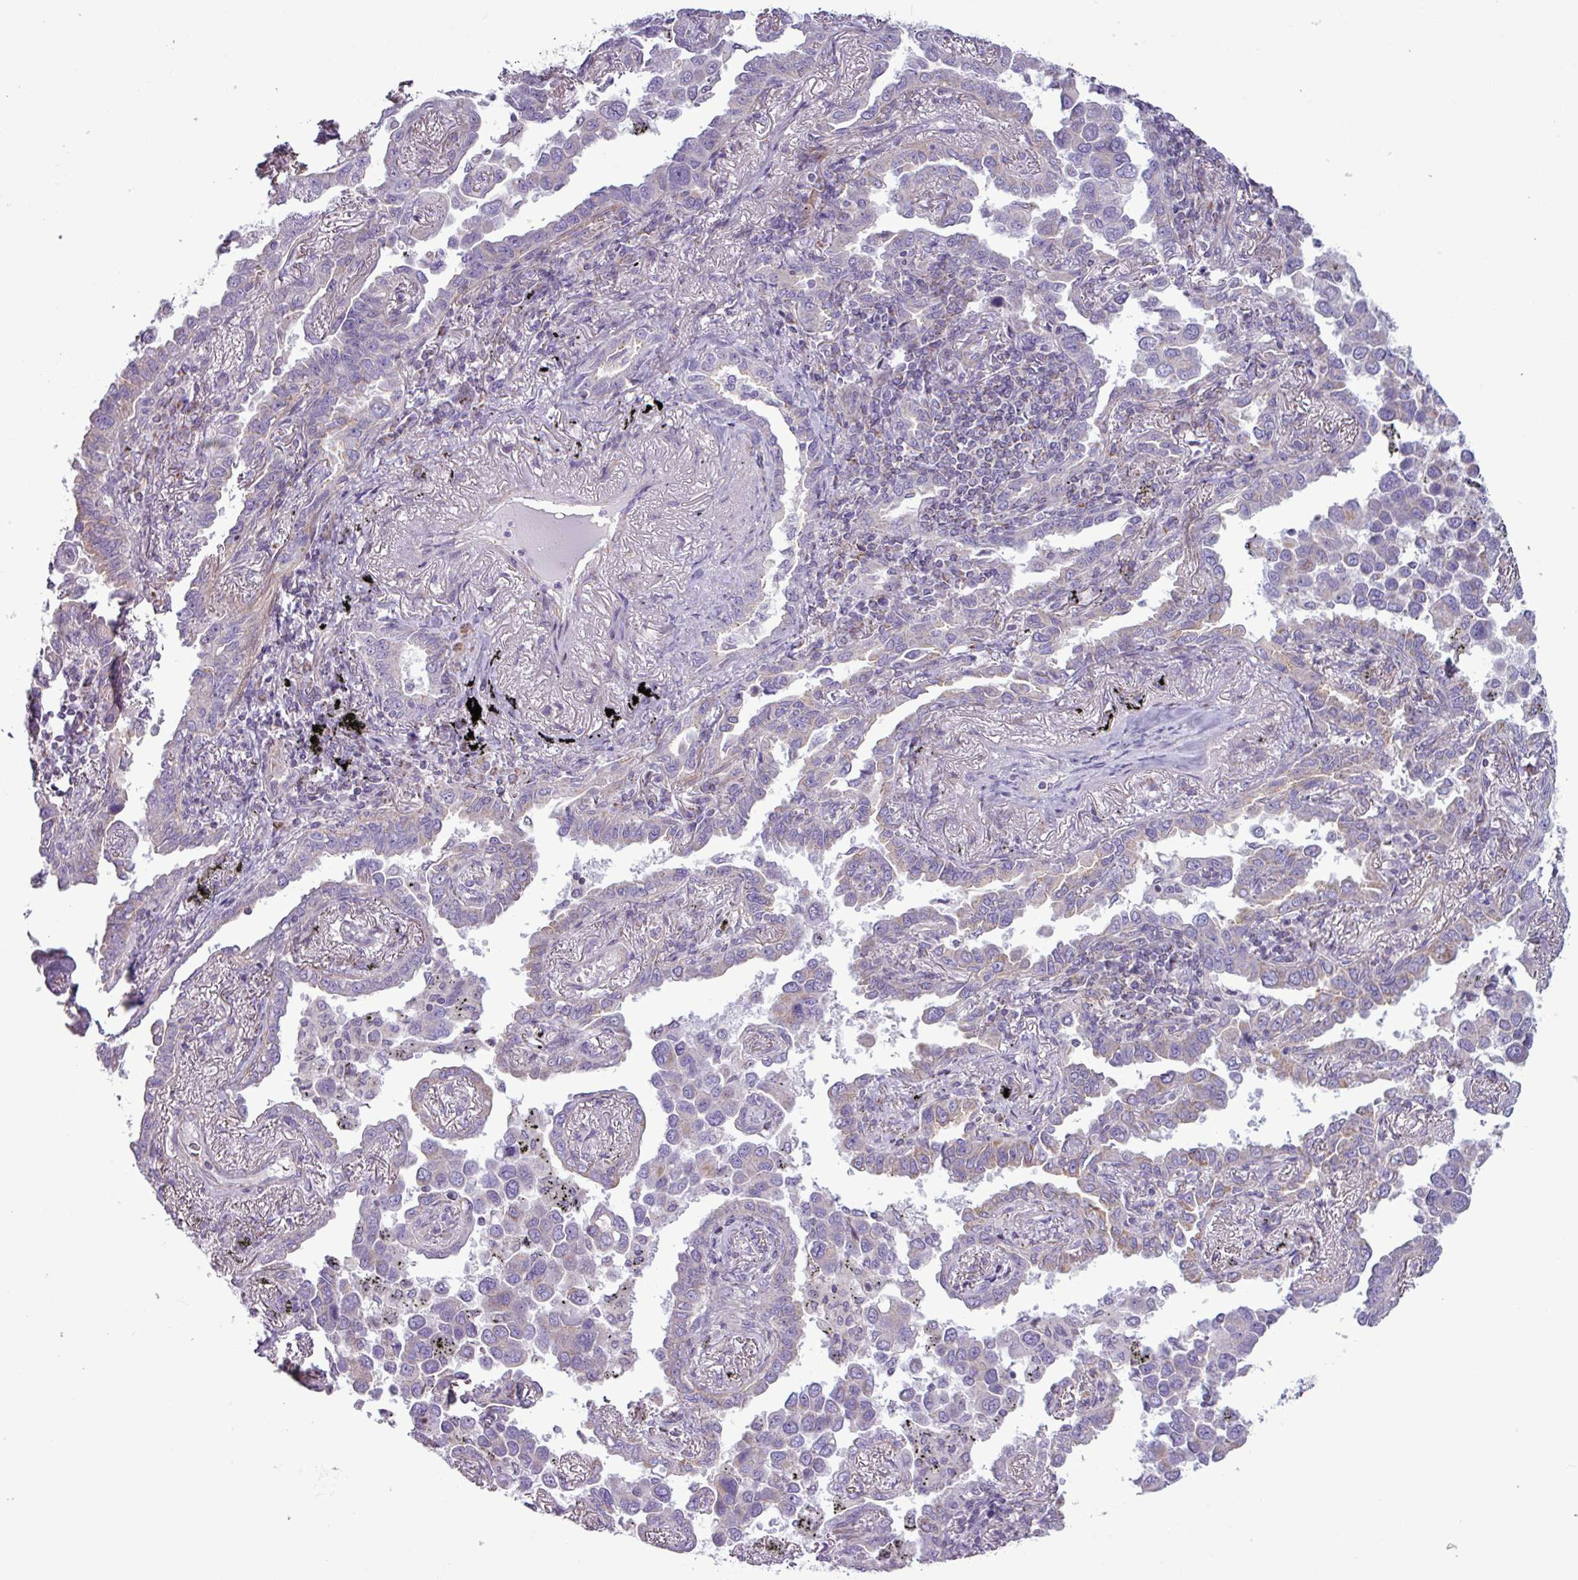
{"staining": {"intensity": "negative", "quantity": "none", "location": "none"}, "tissue": "lung cancer", "cell_type": "Tumor cells", "image_type": "cancer", "snomed": [{"axis": "morphology", "description": "Adenocarcinoma, NOS"}, {"axis": "topography", "description": "Lung"}], "caption": "Immunohistochemistry of lung cancer shows no staining in tumor cells. (DAB IHC, high magnification).", "gene": "BTN2A2", "patient": {"sex": "male", "age": 67}}